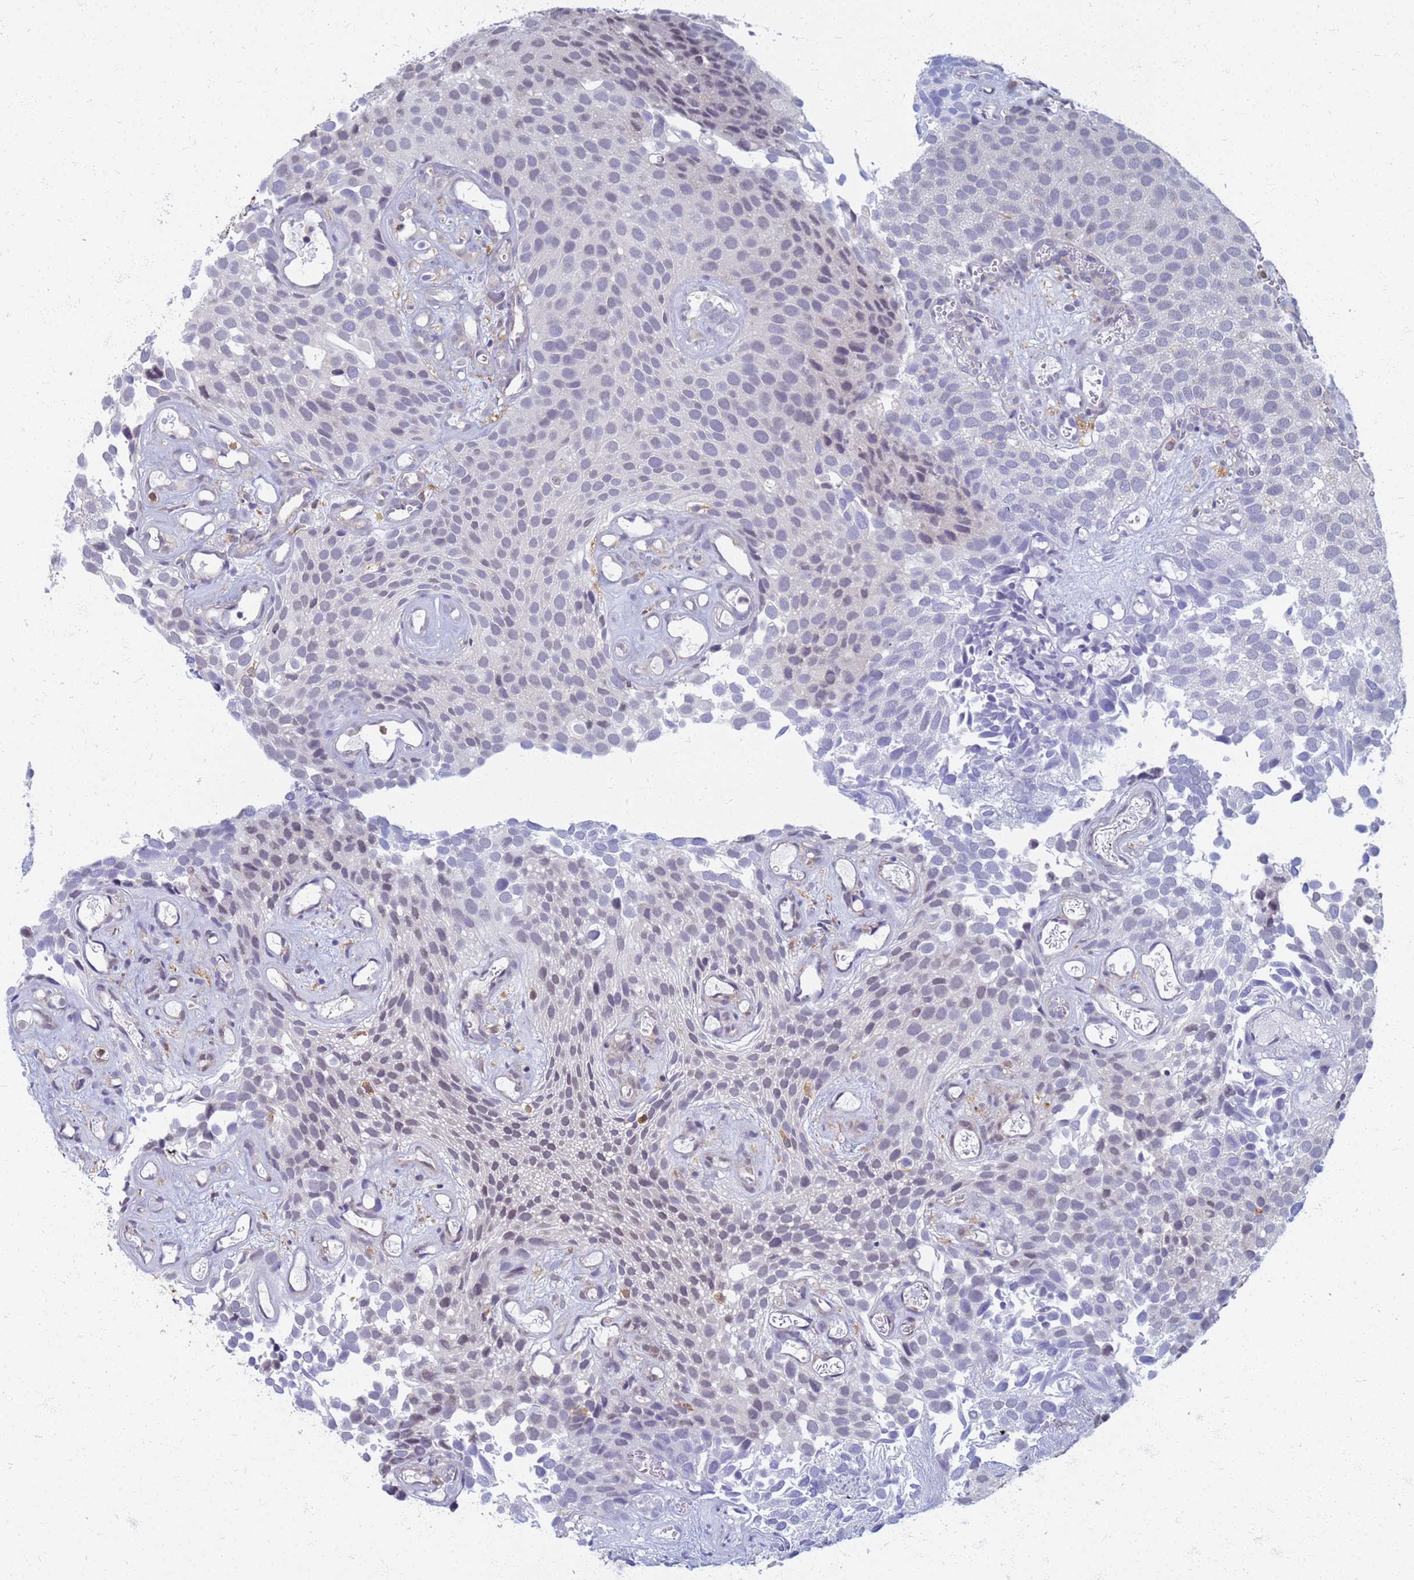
{"staining": {"intensity": "negative", "quantity": "none", "location": "none"}, "tissue": "urothelial cancer", "cell_type": "Tumor cells", "image_type": "cancer", "snomed": [{"axis": "morphology", "description": "Urothelial carcinoma, Low grade"}, {"axis": "topography", "description": "Urinary bladder"}], "caption": "Immunohistochemical staining of human urothelial cancer displays no significant staining in tumor cells. (DAB (3,3'-diaminobenzidine) IHC, high magnification).", "gene": "ATP6V1E1", "patient": {"sex": "male", "age": 89}}